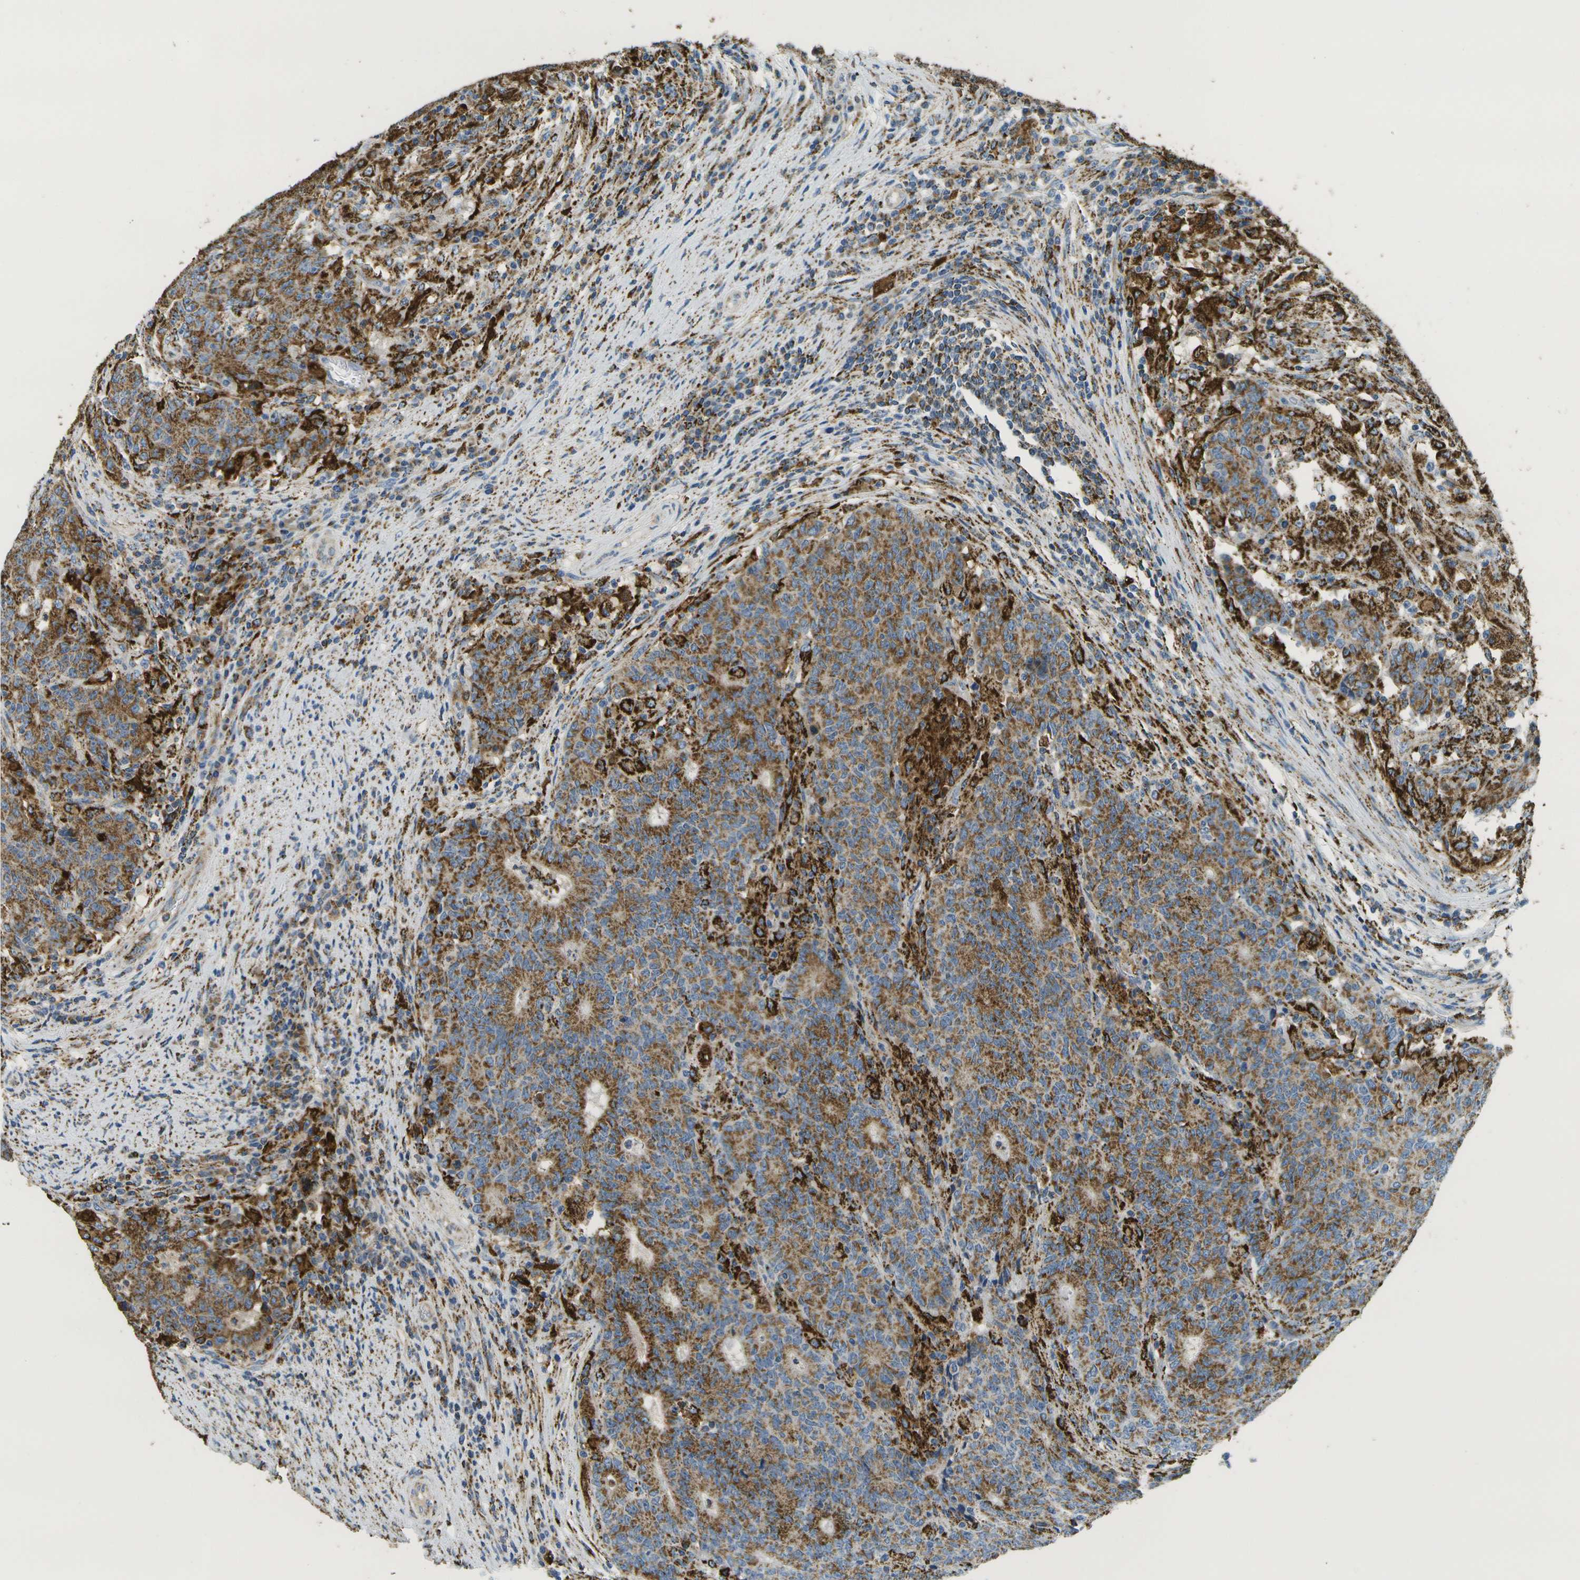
{"staining": {"intensity": "moderate", "quantity": ">75%", "location": "cytoplasmic/membranous"}, "tissue": "colorectal cancer", "cell_type": "Tumor cells", "image_type": "cancer", "snomed": [{"axis": "morphology", "description": "Normal tissue, NOS"}, {"axis": "morphology", "description": "Adenocarcinoma, NOS"}, {"axis": "topography", "description": "Colon"}], "caption": "Colorectal cancer tissue displays moderate cytoplasmic/membranous staining in about >75% of tumor cells, visualized by immunohistochemistry.", "gene": "HLCS", "patient": {"sex": "female", "age": 75}}